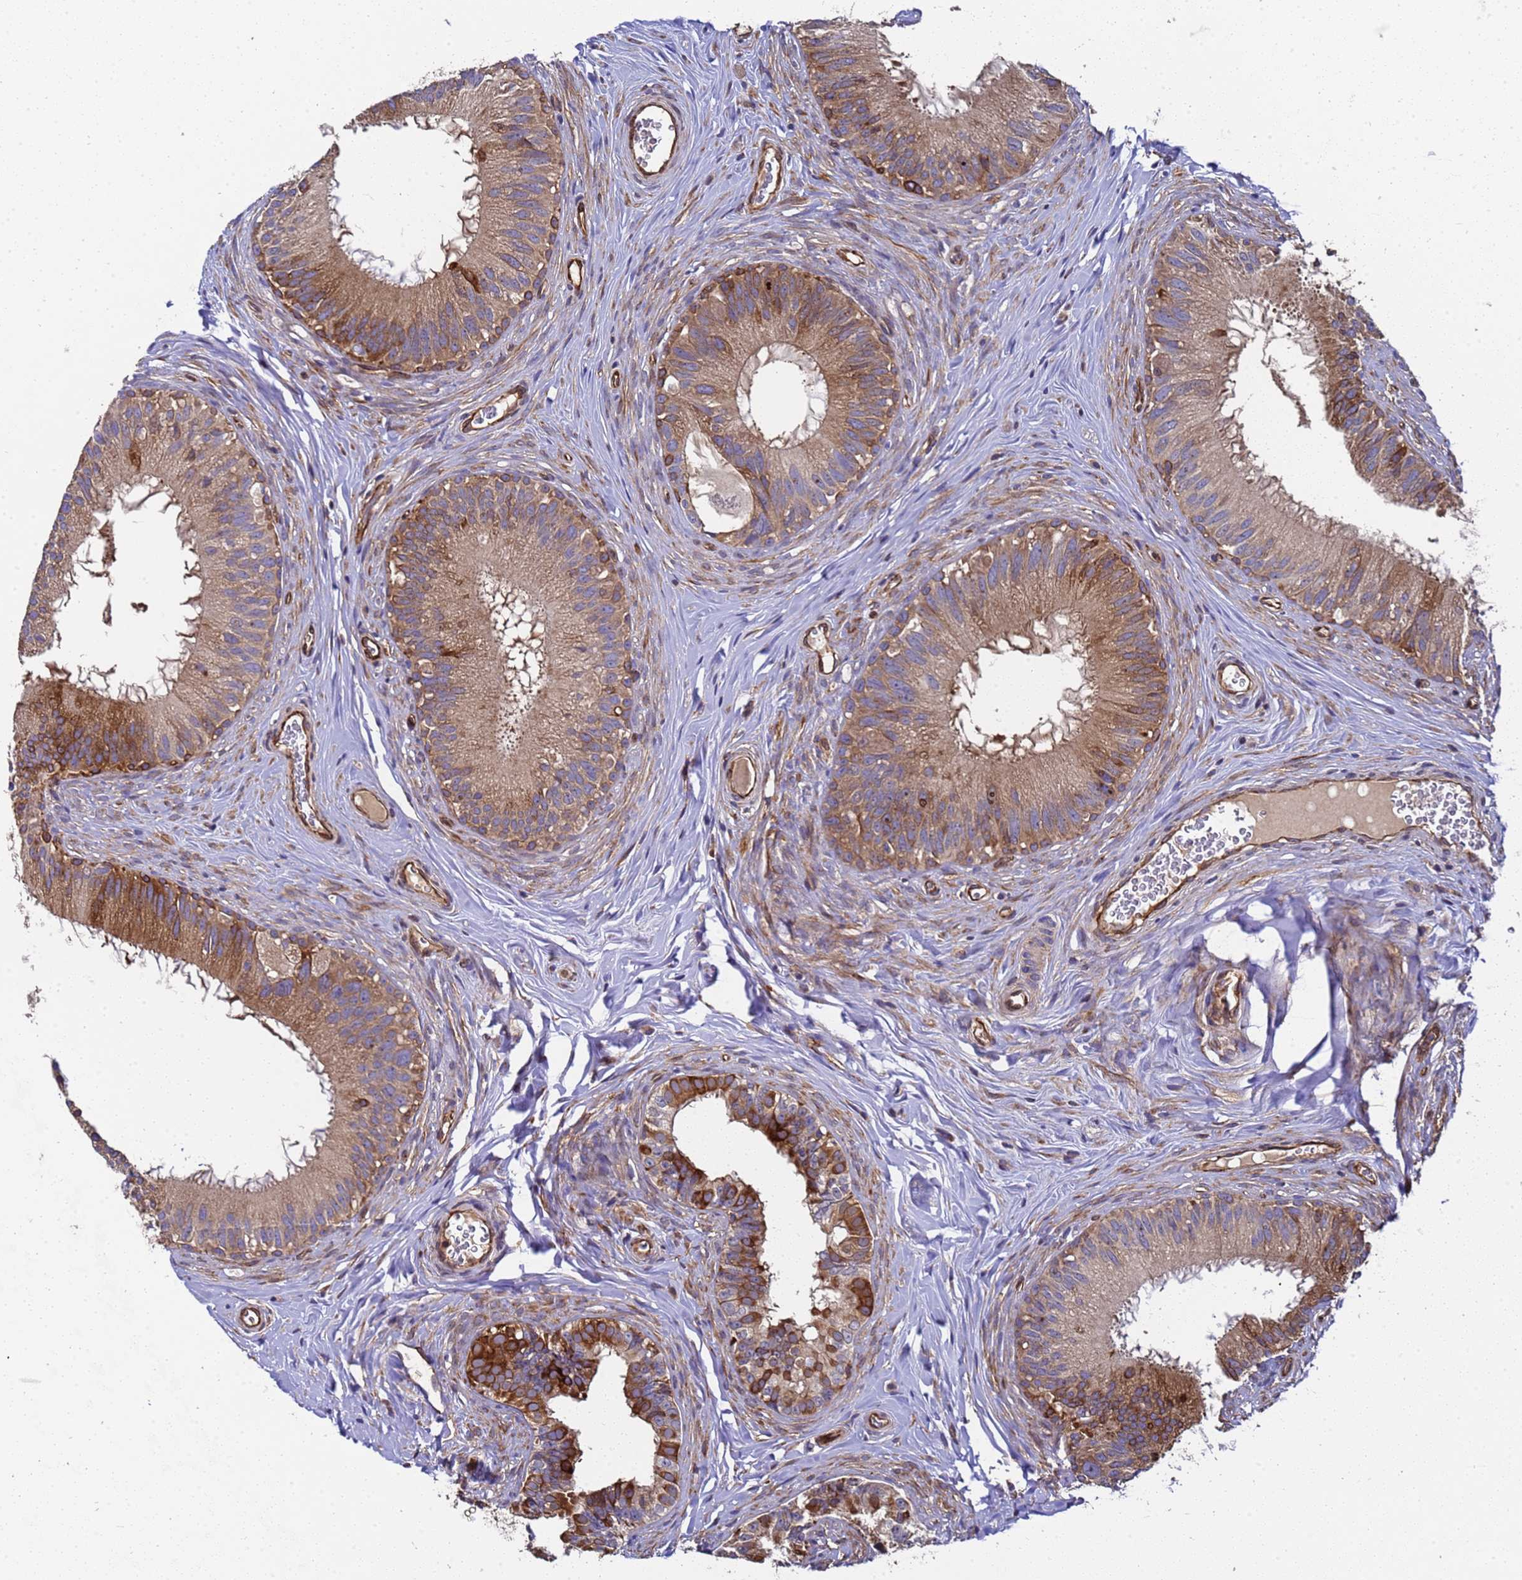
{"staining": {"intensity": "moderate", "quantity": ">75%", "location": "cytoplasmic/membranous"}, "tissue": "epididymis", "cell_type": "Glandular cells", "image_type": "normal", "snomed": [{"axis": "morphology", "description": "Normal tissue, NOS"}, {"axis": "topography", "description": "Epididymis"}], "caption": "Immunohistochemical staining of unremarkable human epididymis displays >75% levels of moderate cytoplasmic/membranous protein staining in about >75% of glandular cells. (Brightfield microscopy of DAB IHC at high magnification).", "gene": "MOCS1", "patient": {"sex": "male", "age": 38}}